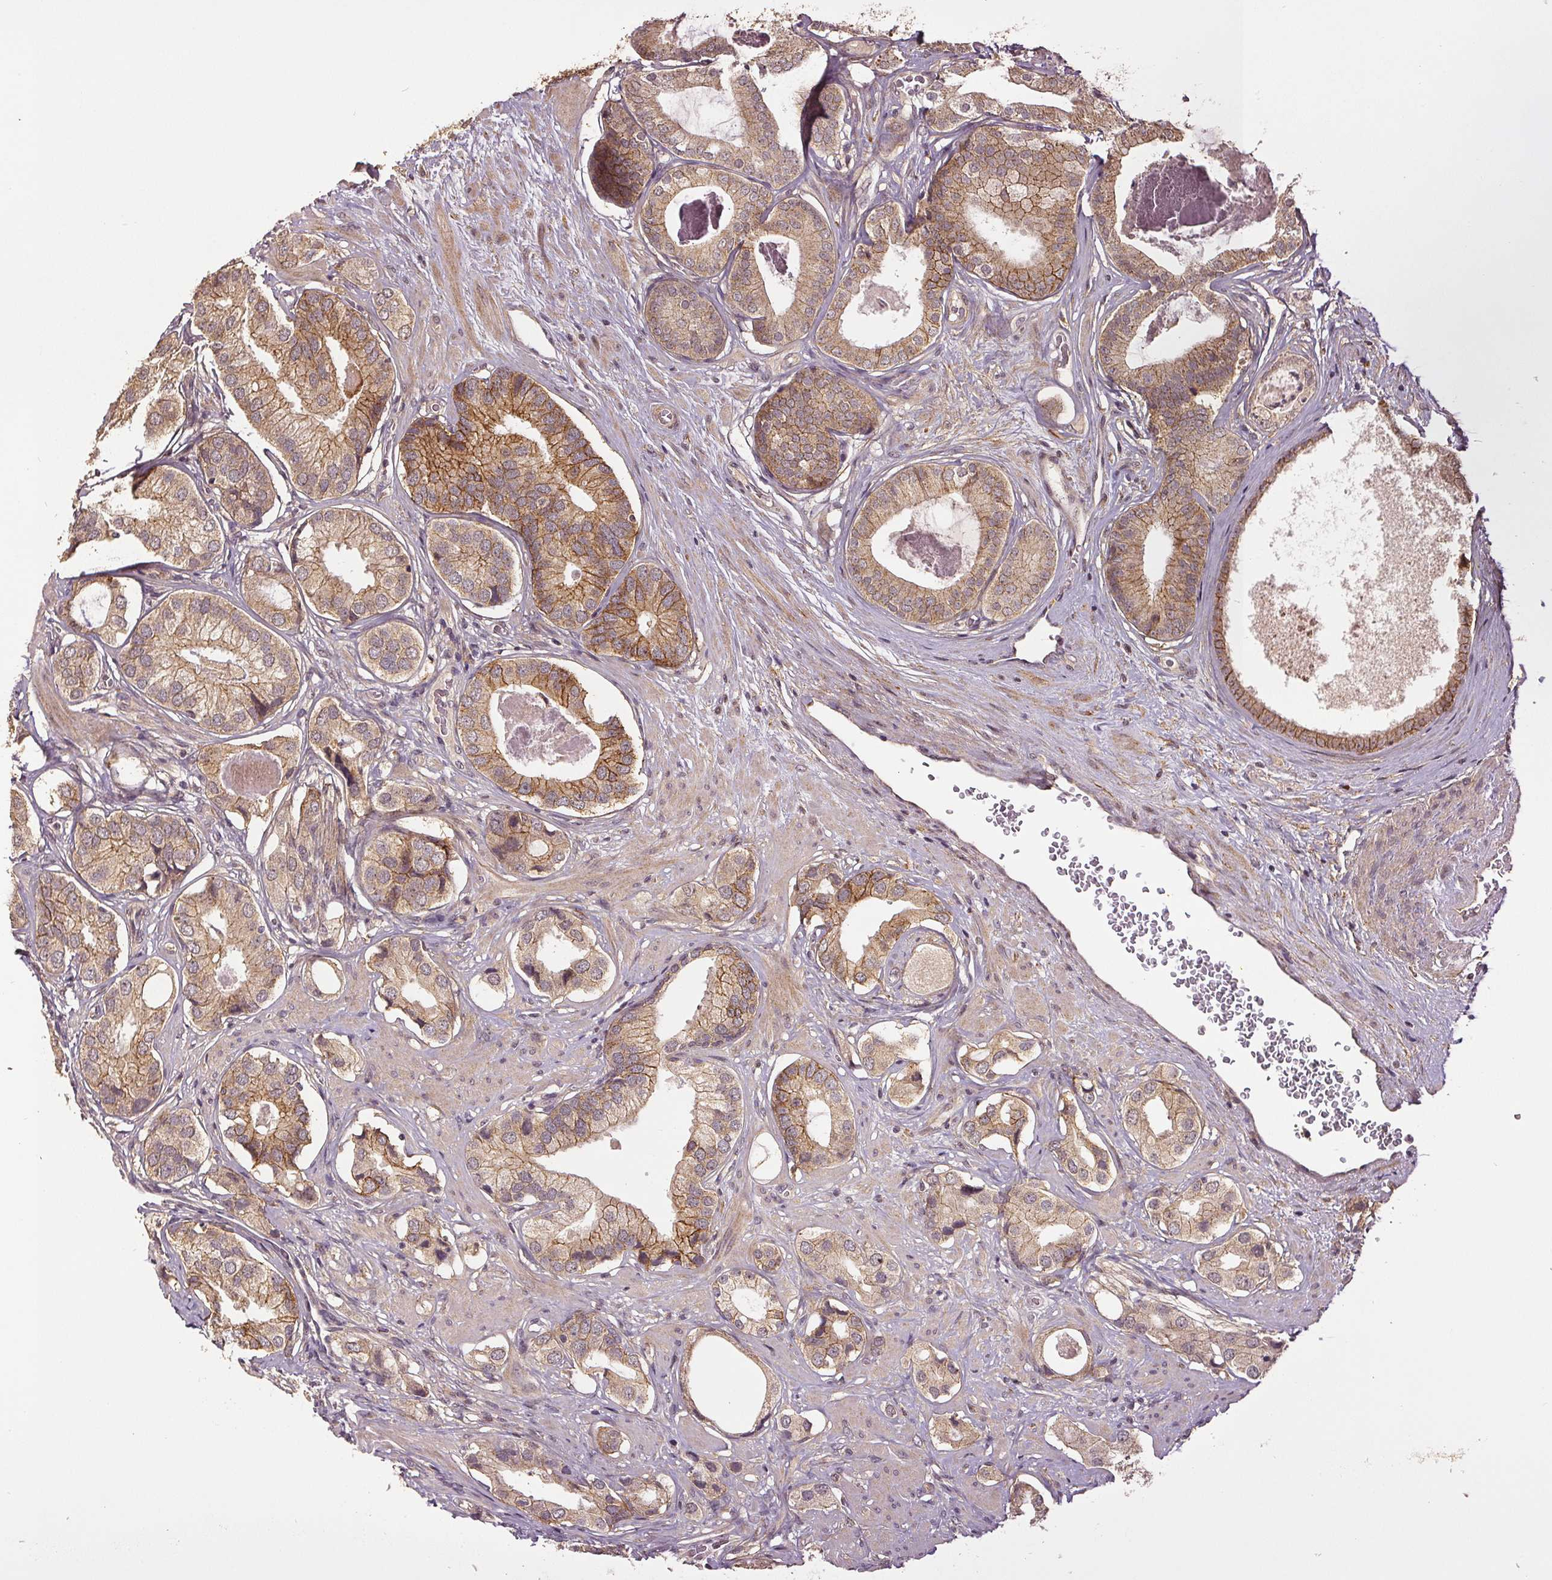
{"staining": {"intensity": "moderate", "quantity": "25%-75%", "location": "cytoplasmic/membranous"}, "tissue": "prostate cancer", "cell_type": "Tumor cells", "image_type": "cancer", "snomed": [{"axis": "morphology", "description": "Adenocarcinoma, Low grade"}, {"axis": "topography", "description": "Prostate"}], "caption": "Protein expression analysis of prostate cancer reveals moderate cytoplasmic/membranous expression in approximately 25%-75% of tumor cells.", "gene": "EPHB3", "patient": {"sex": "male", "age": 61}}